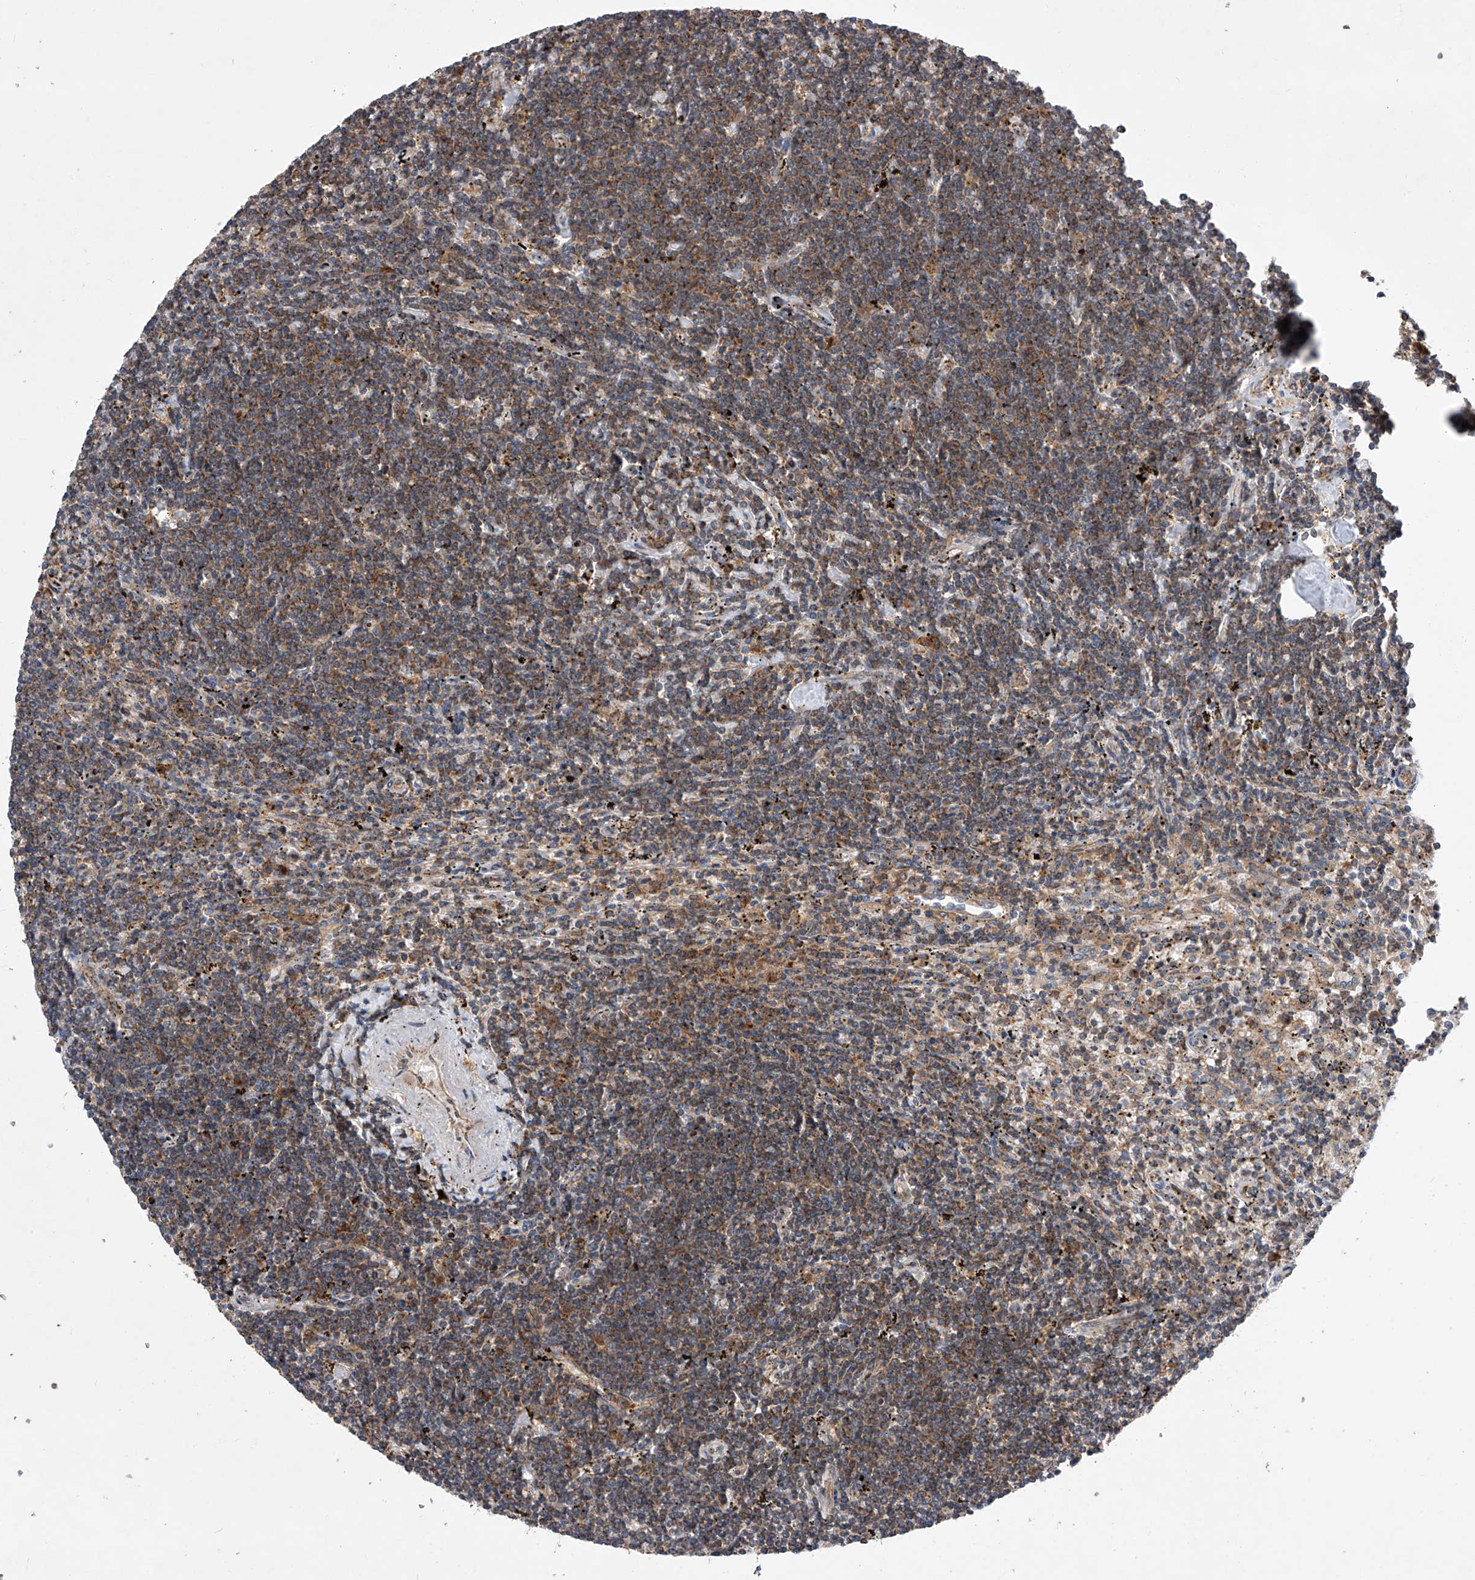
{"staining": {"intensity": "moderate", "quantity": ">75%", "location": "cytoplasmic/membranous"}, "tissue": "lymphoma", "cell_type": "Tumor cells", "image_type": "cancer", "snomed": [{"axis": "morphology", "description": "Malignant lymphoma, non-Hodgkin's type, Low grade"}, {"axis": "topography", "description": "Spleen"}], "caption": "Immunohistochemical staining of malignant lymphoma, non-Hodgkin's type (low-grade) shows moderate cytoplasmic/membranous protein positivity in about >75% of tumor cells. The protein is shown in brown color, while the nuclei are stained blue.", "gene": "CFAP410", "patient": {"sex": "male", "age": 76}}